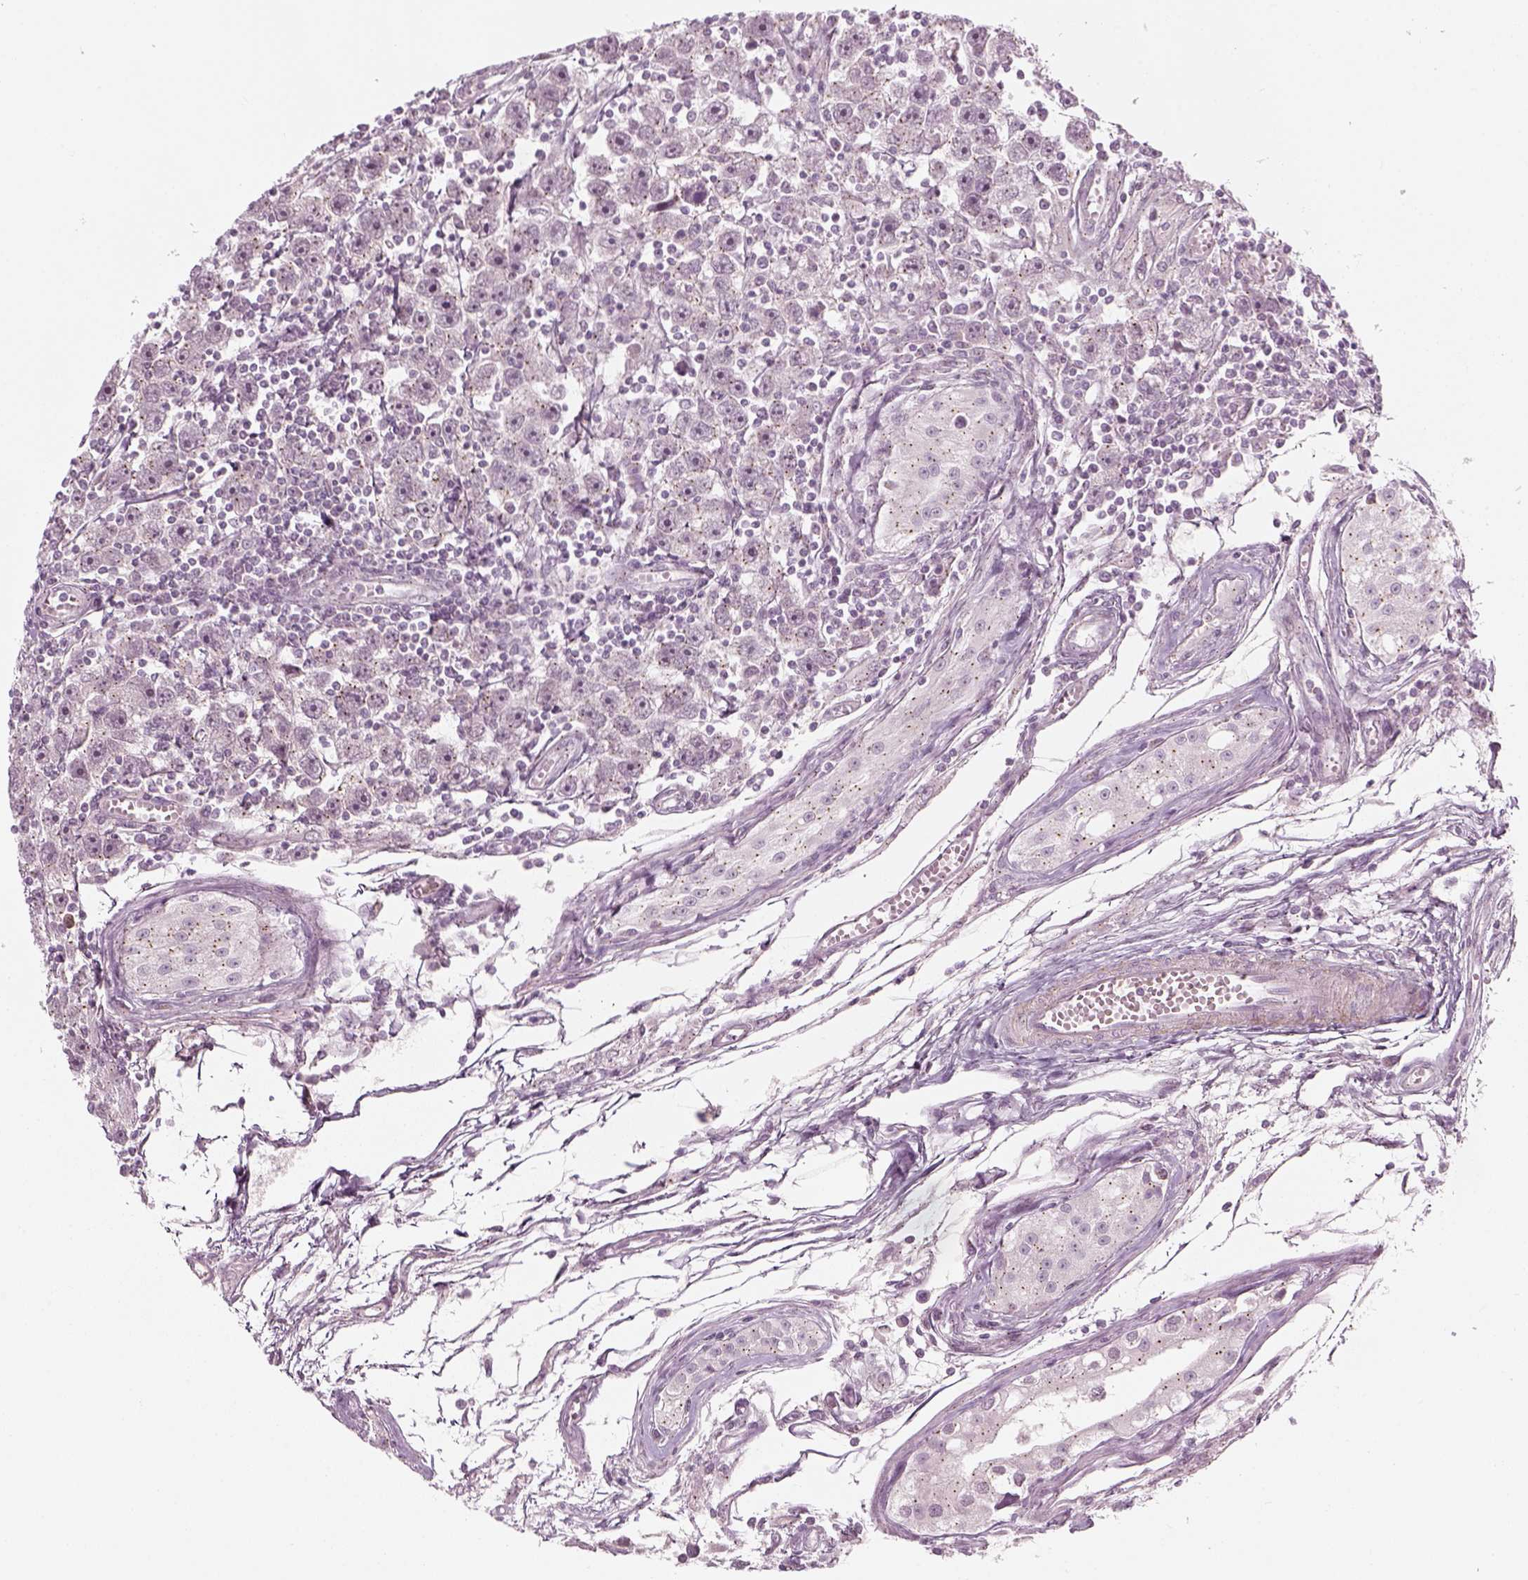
{"staining": {"intensity": "negative", "quantity": "none", "location": "none"}, "tissue": "testis cancer", "cell_type": "Tumor cells", "image_type": "cancer", "snomed": [{"axis": "morphology", "description": "Seminoma, NOS"}, {"axis": "topography", "description": "Testis"}], "caption": "Tumor cells are negative for protein expression in human testis cancer.", "gene": "MLIP", "patient": {"sex": "male", "age": 30}}